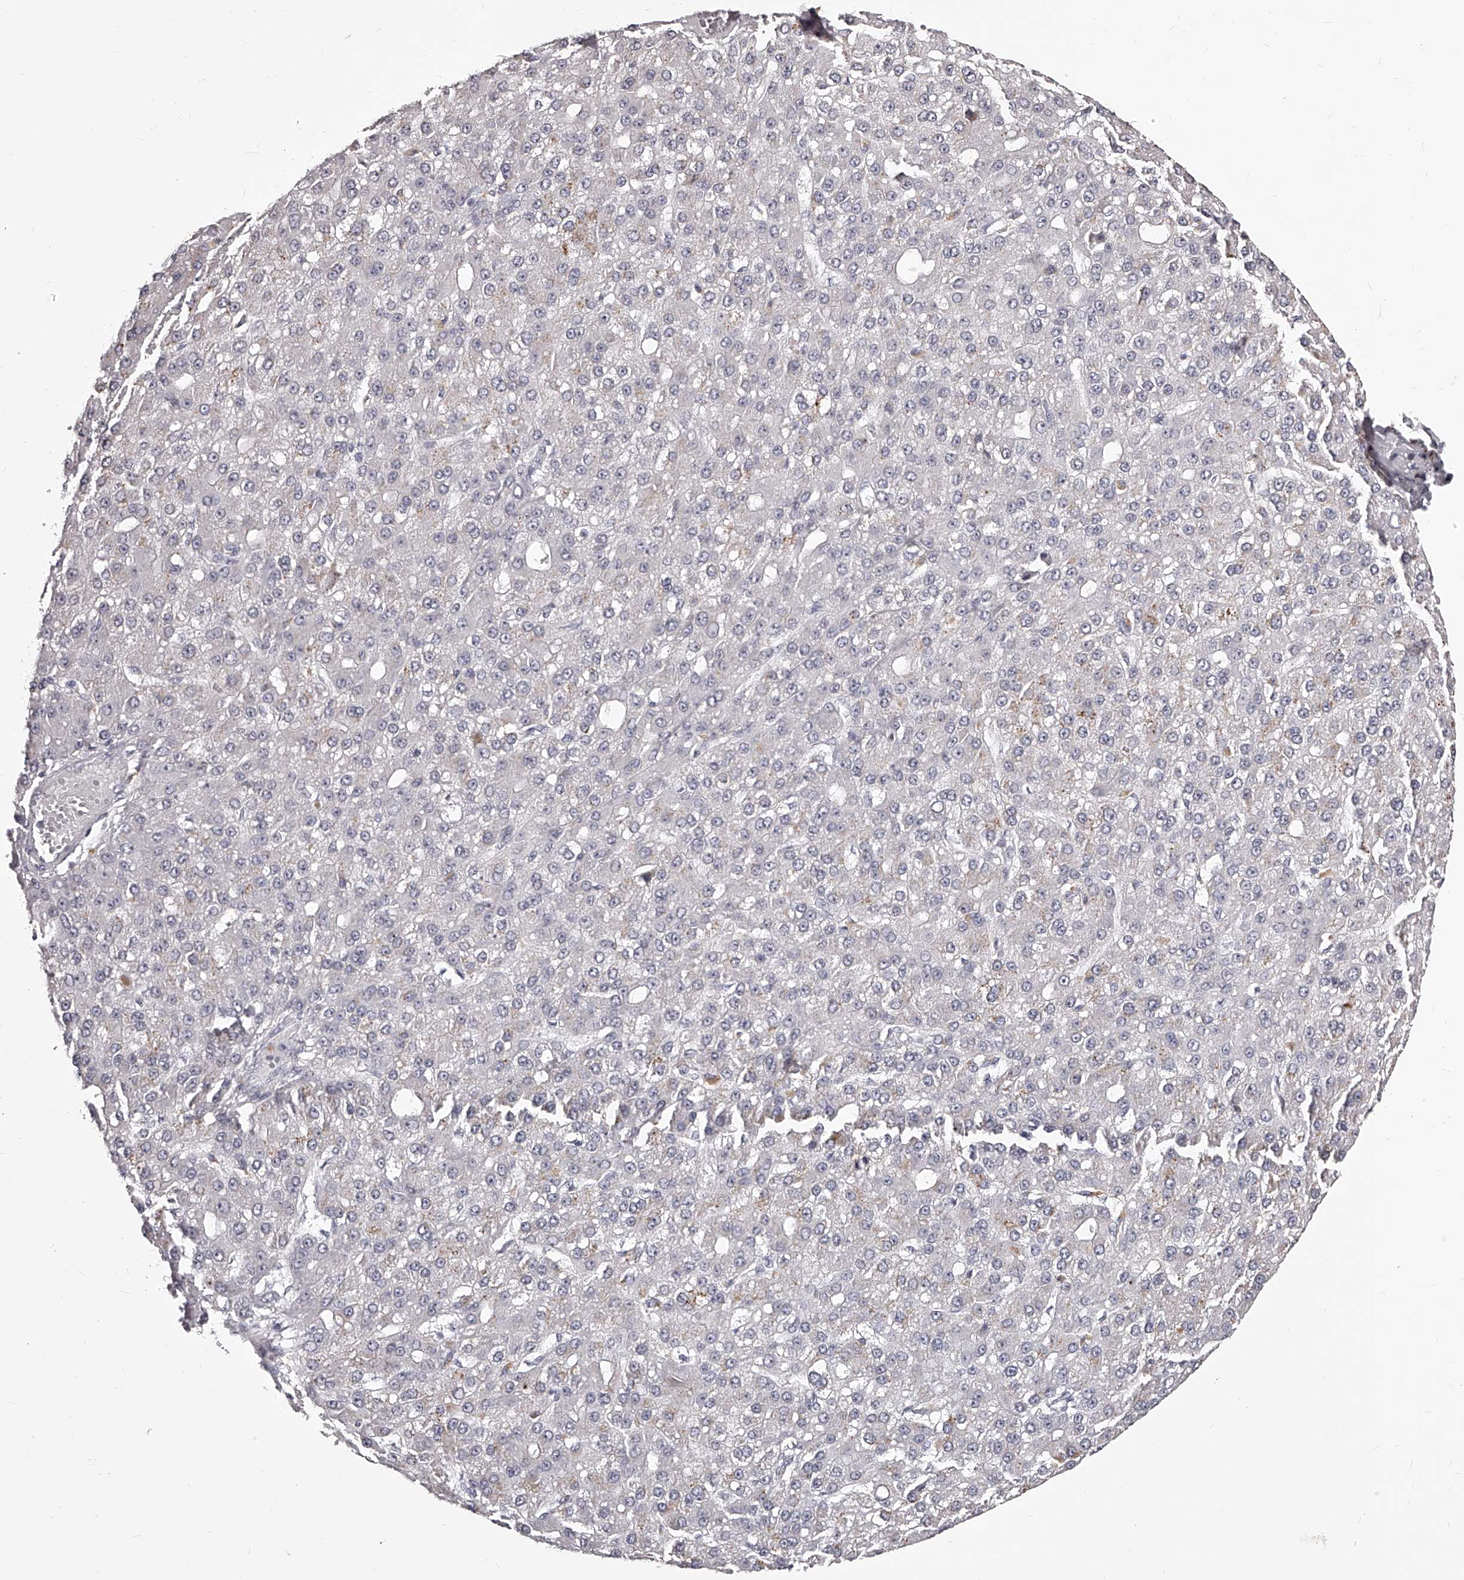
{"staining": {"intensity": "negative", "quantity": "none", "location": "none"}, "tissue": "liver cancer", "cell_type": "Tumor cells", "image_type": "cancer", "snomed": [{"axis": "morphology", "description": "Carcinoma, Hepatocellular, NOS"}, {"axis": "topography", "description": "Liver"}], "caption": "The image shows no significant positivity in tumor cells of liver cancer (hepatocellular carcinoma). Nuclei are stained in blue.", "gene": "DMRT1", "patient": {"sex": "male", "age": 67}}